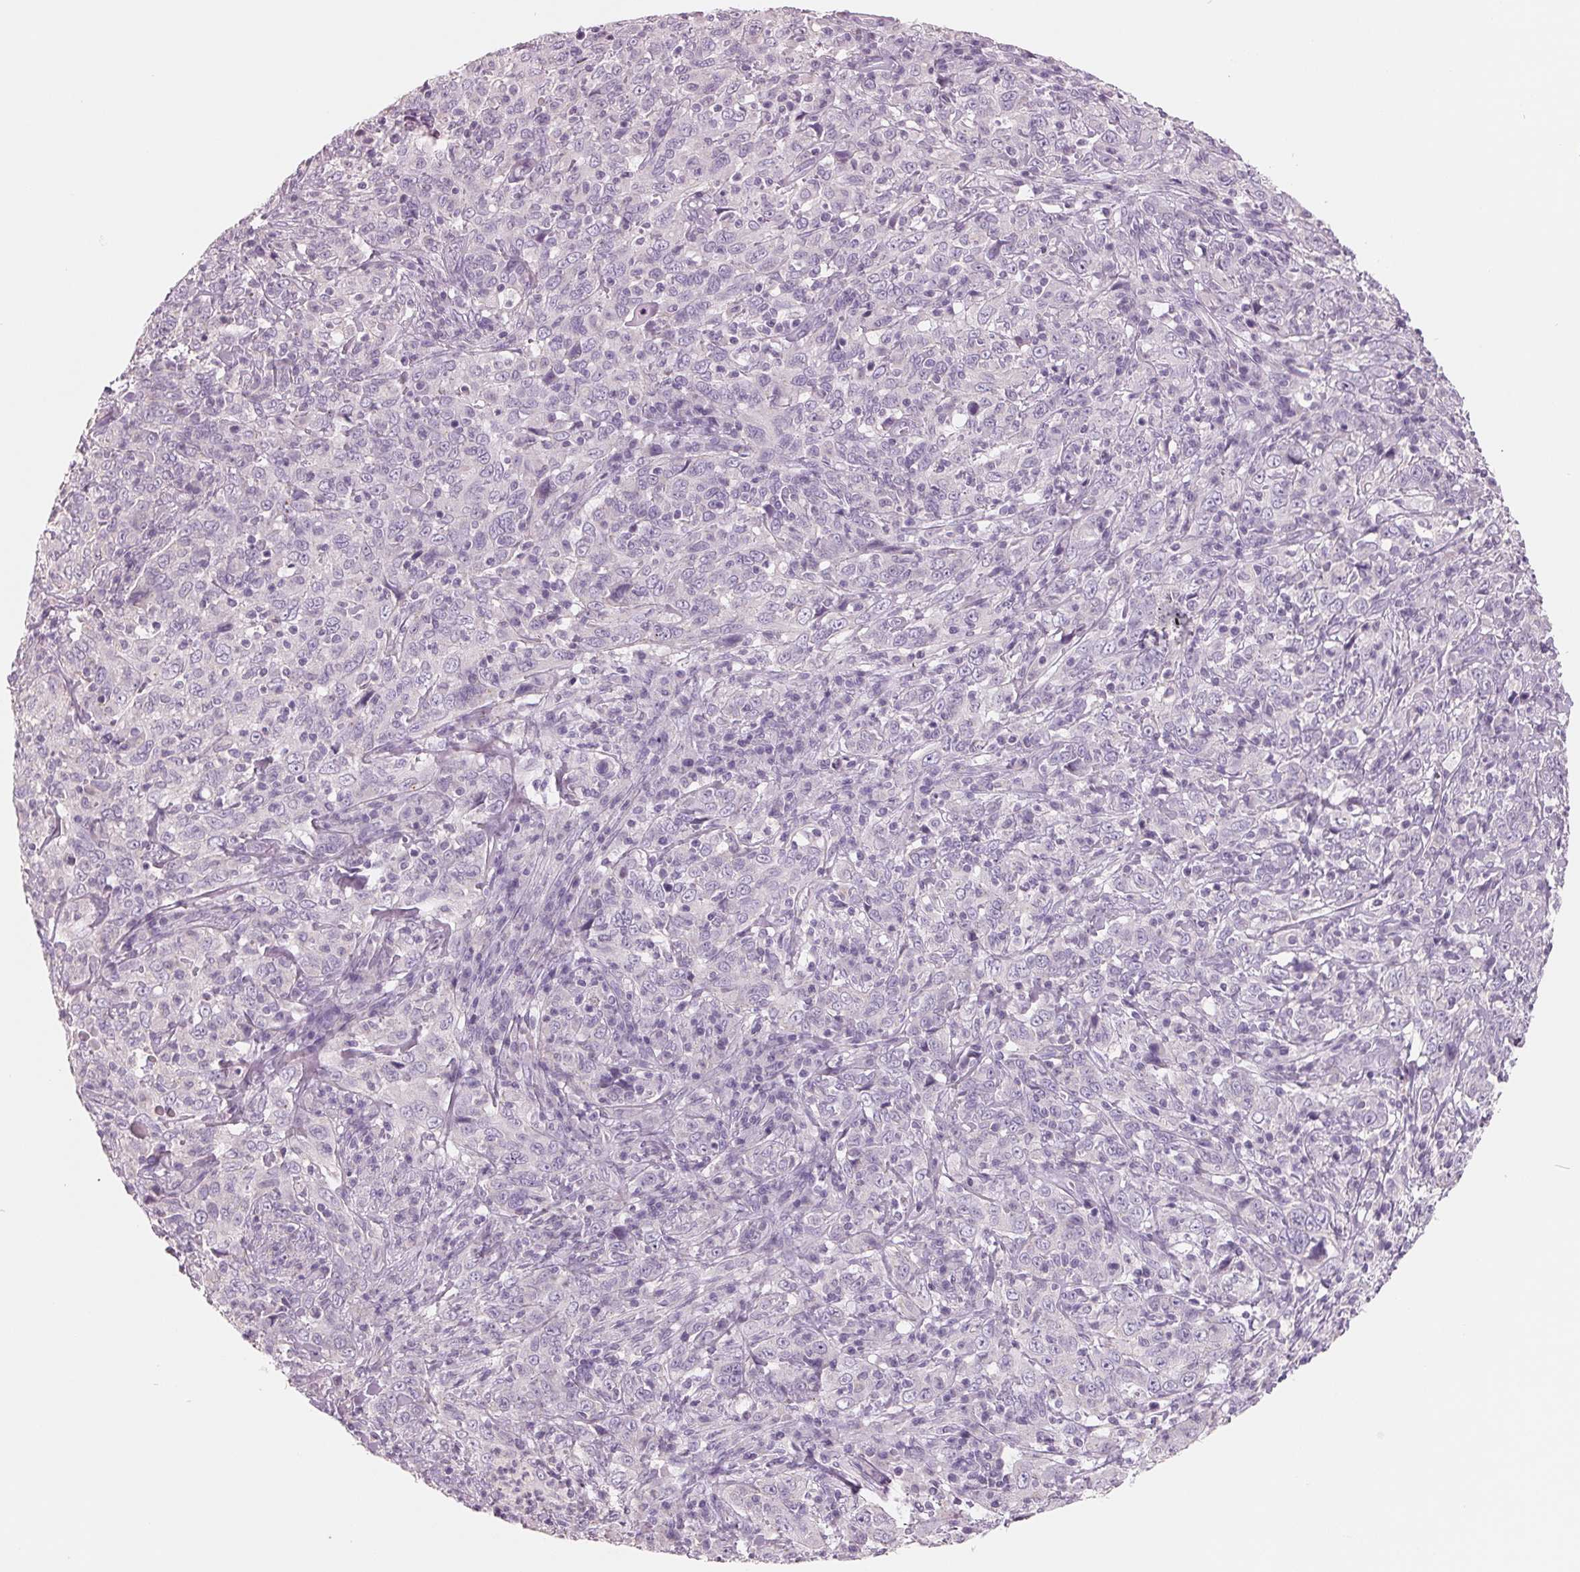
{"staining": {"intensity": "negative", "quantity": "none", "location": "none"}, "tissue": "cervical cancer", "cell_type": "Tumor cells", "image_type": "cancer", "snomed": [{"axis": "morphology", "description": "Squamous cell carcinoma, NOS"}, {"axis": "topography", "description": "Cervix"}], "caption": "Tumor cells are negative for protein expression in human cervical squamous cell carcinoma.", "gene": "FTCD", "patient": {"sex": "female", "age": 46}}